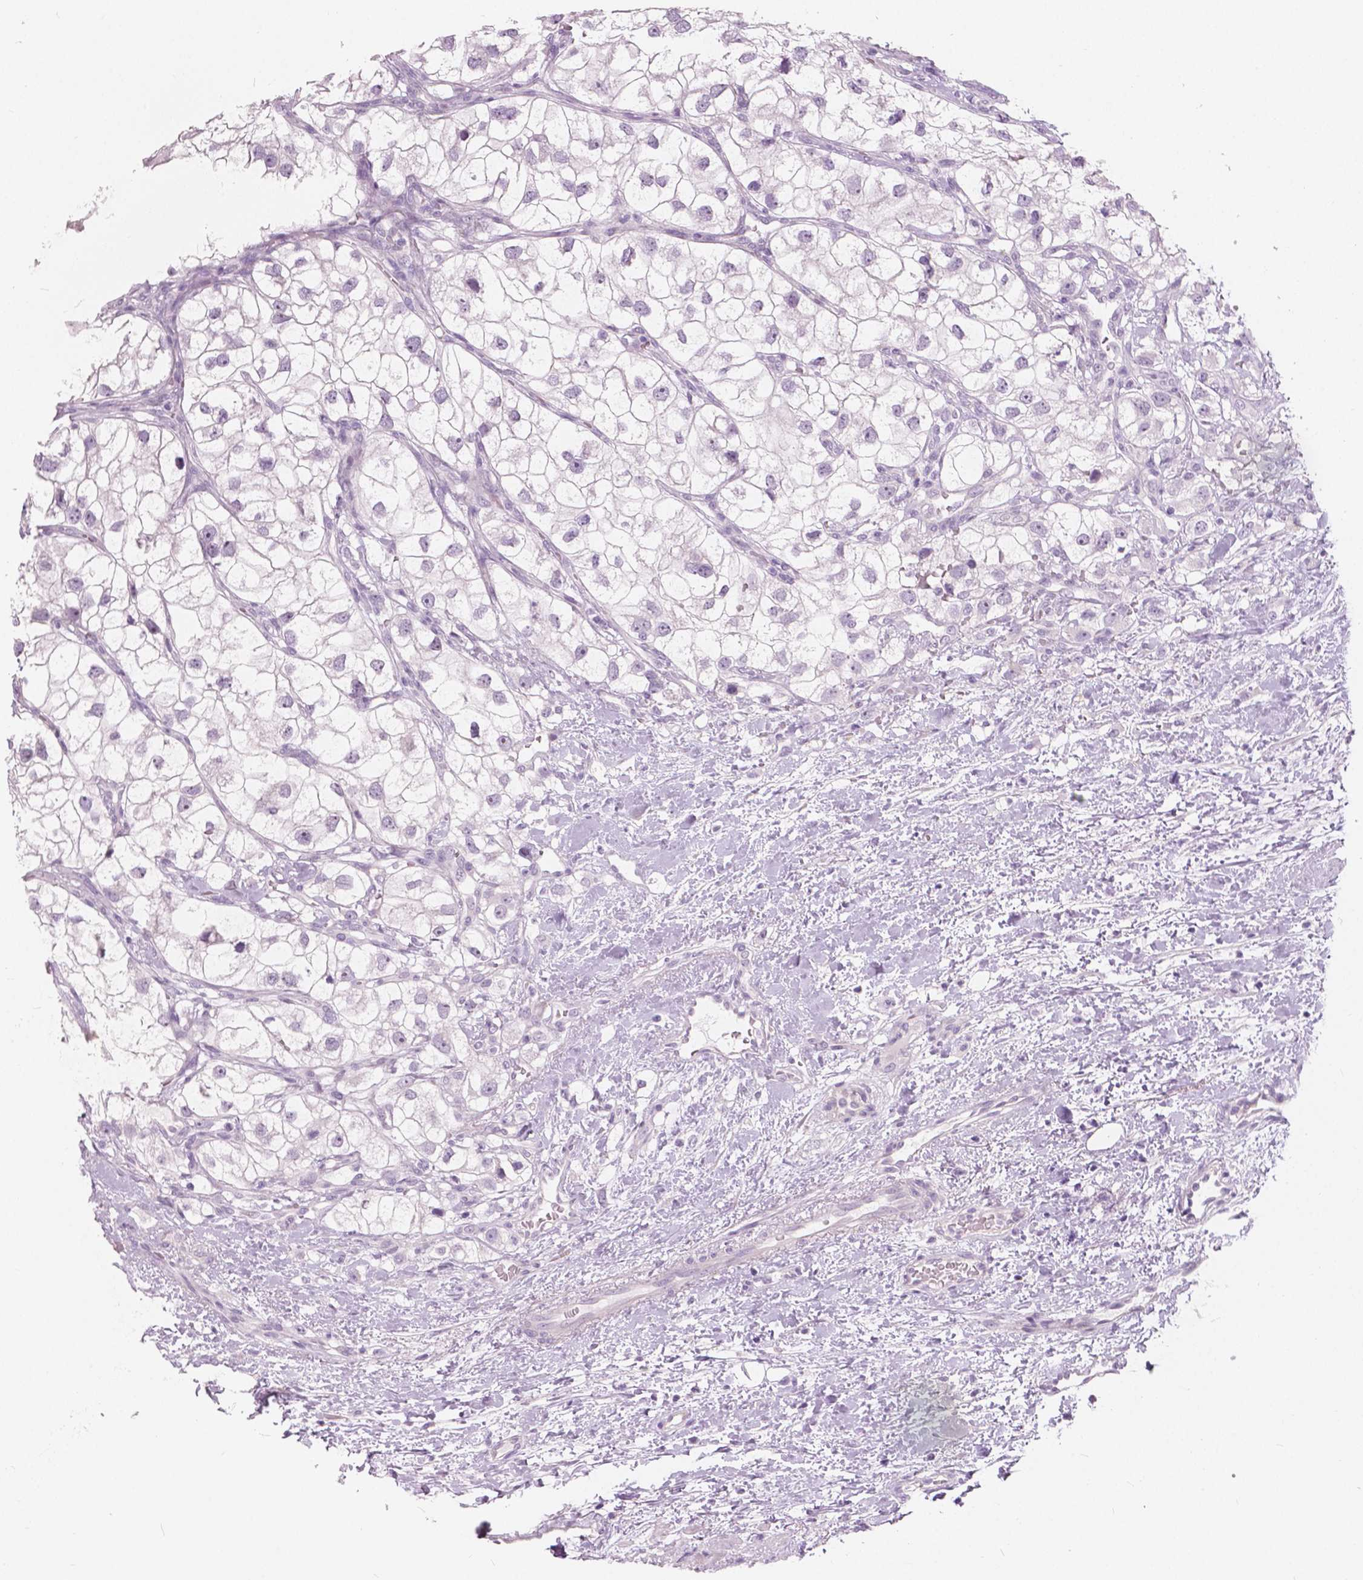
{"staining": {"intensity": "negative", "quantity": "none", "location": "none"}, "tissue": "renal cancer", "cell_type": "Tumor cells", "image_type": "cancer", "snomed": [{"axis": "morphology", "description": "Adenocarcinoma, NOS"}, {"axis": "topography", "description": "Kidney"}], "caption": "An IHC image of adenocarcinoma (renal) is shown. There is no staining in tumor cells of adenocarcinoma (renal).", "gene": "A4GNT", "patient": {"sex": "male", "age": 59}}